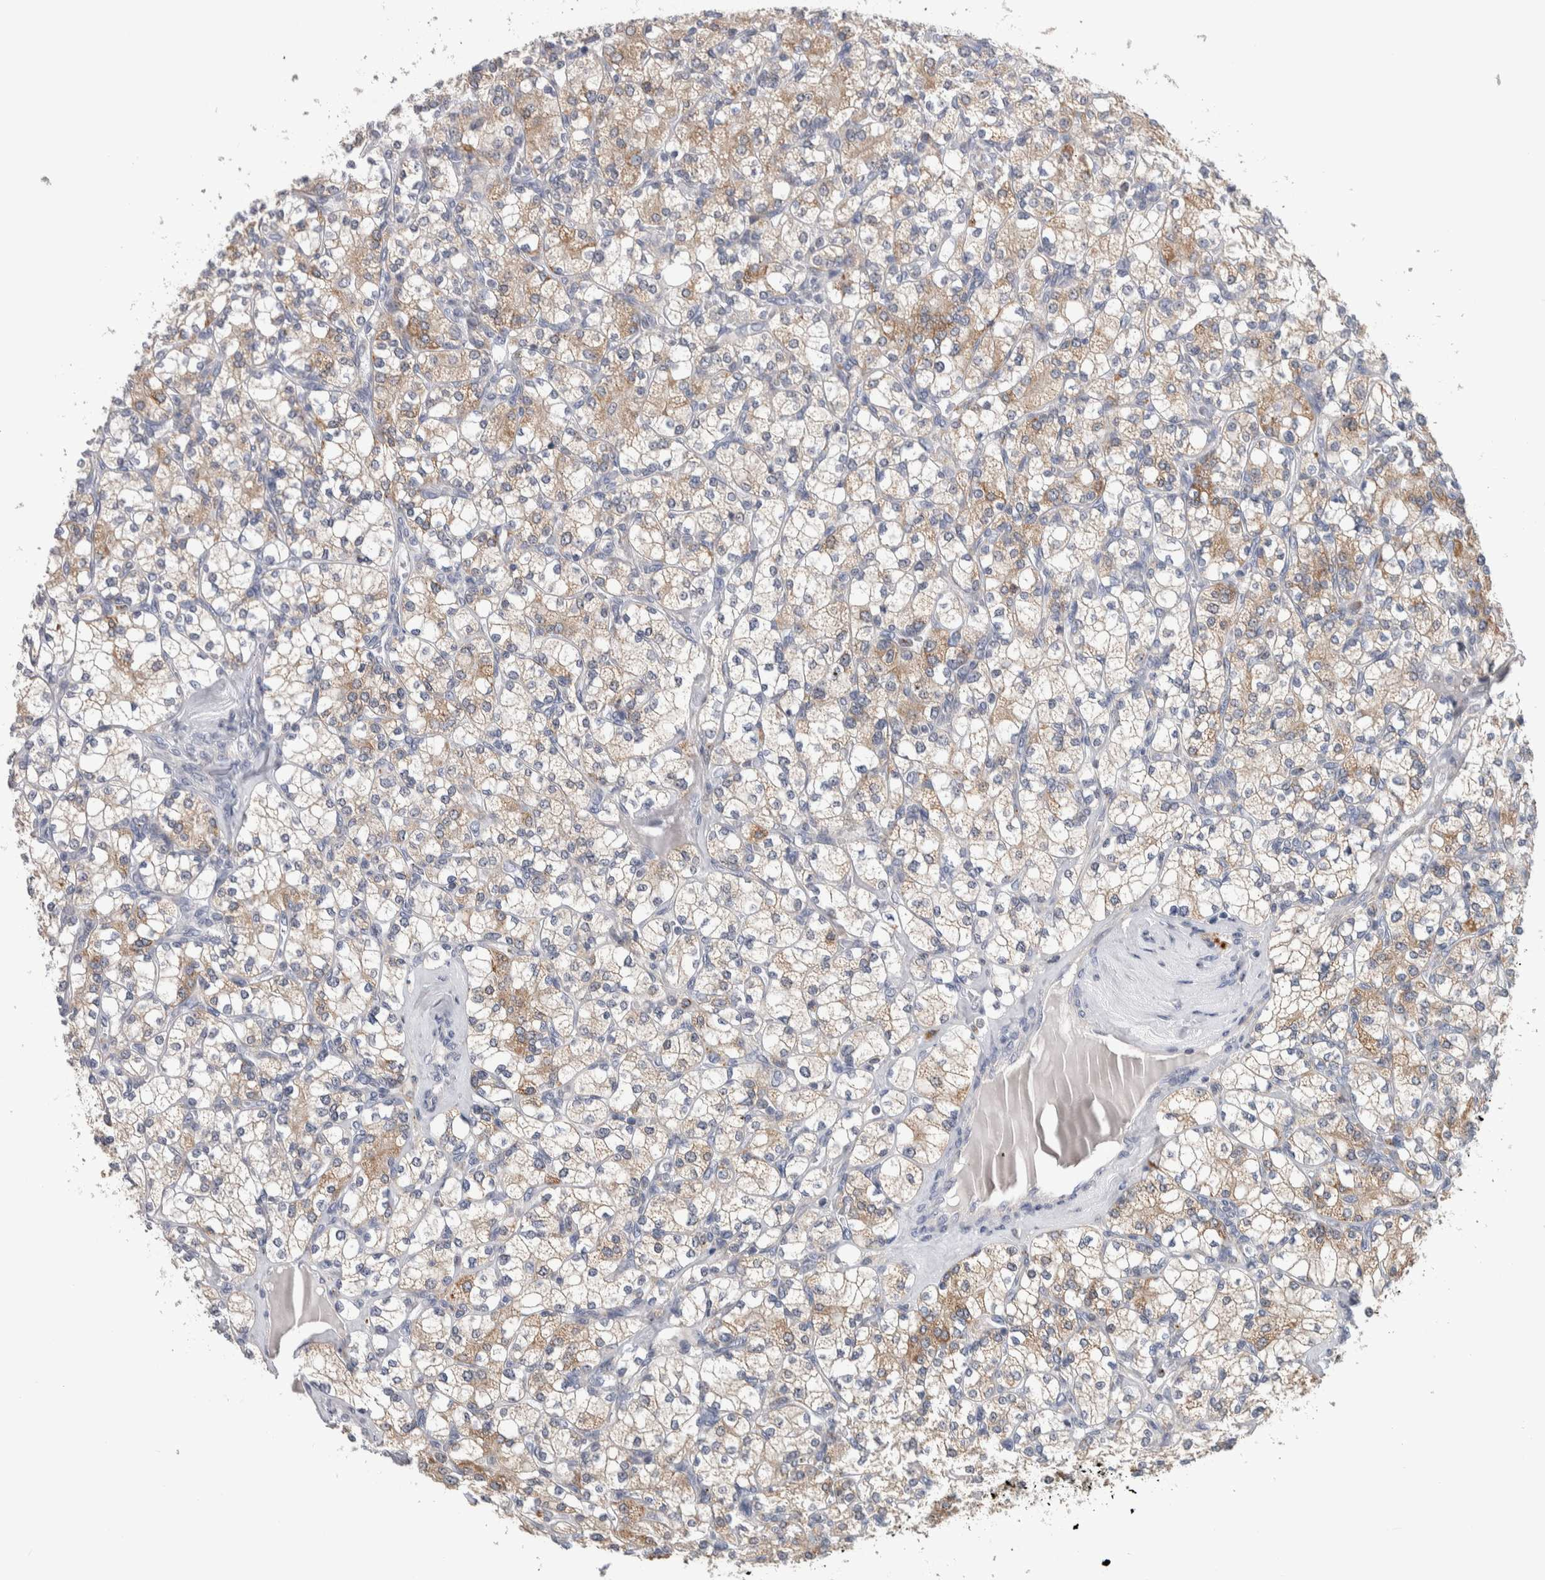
{"staining": {"intensity": "weak", "quantity": "25%-75%", "location": "cytoplasmic/membranous"}, "tissue": "renal cancer", "cell_type": "Tumor cells", "image_type": "cancer", "snomed": [{"axis": "morphology", "description": "Adenocarcinoma, NOS"}, {"axis": "topography", "description": "Kidney"}], "caption": "DAB immunohistochemical staining of renal cancer (adenocarcinoma) exhibits weak cytoplasmic/membranous protein staining in approximately 25%-75% of tumor cells.", "gene": "PRRG4", "patient": {"sex": "male", "age": 77}}